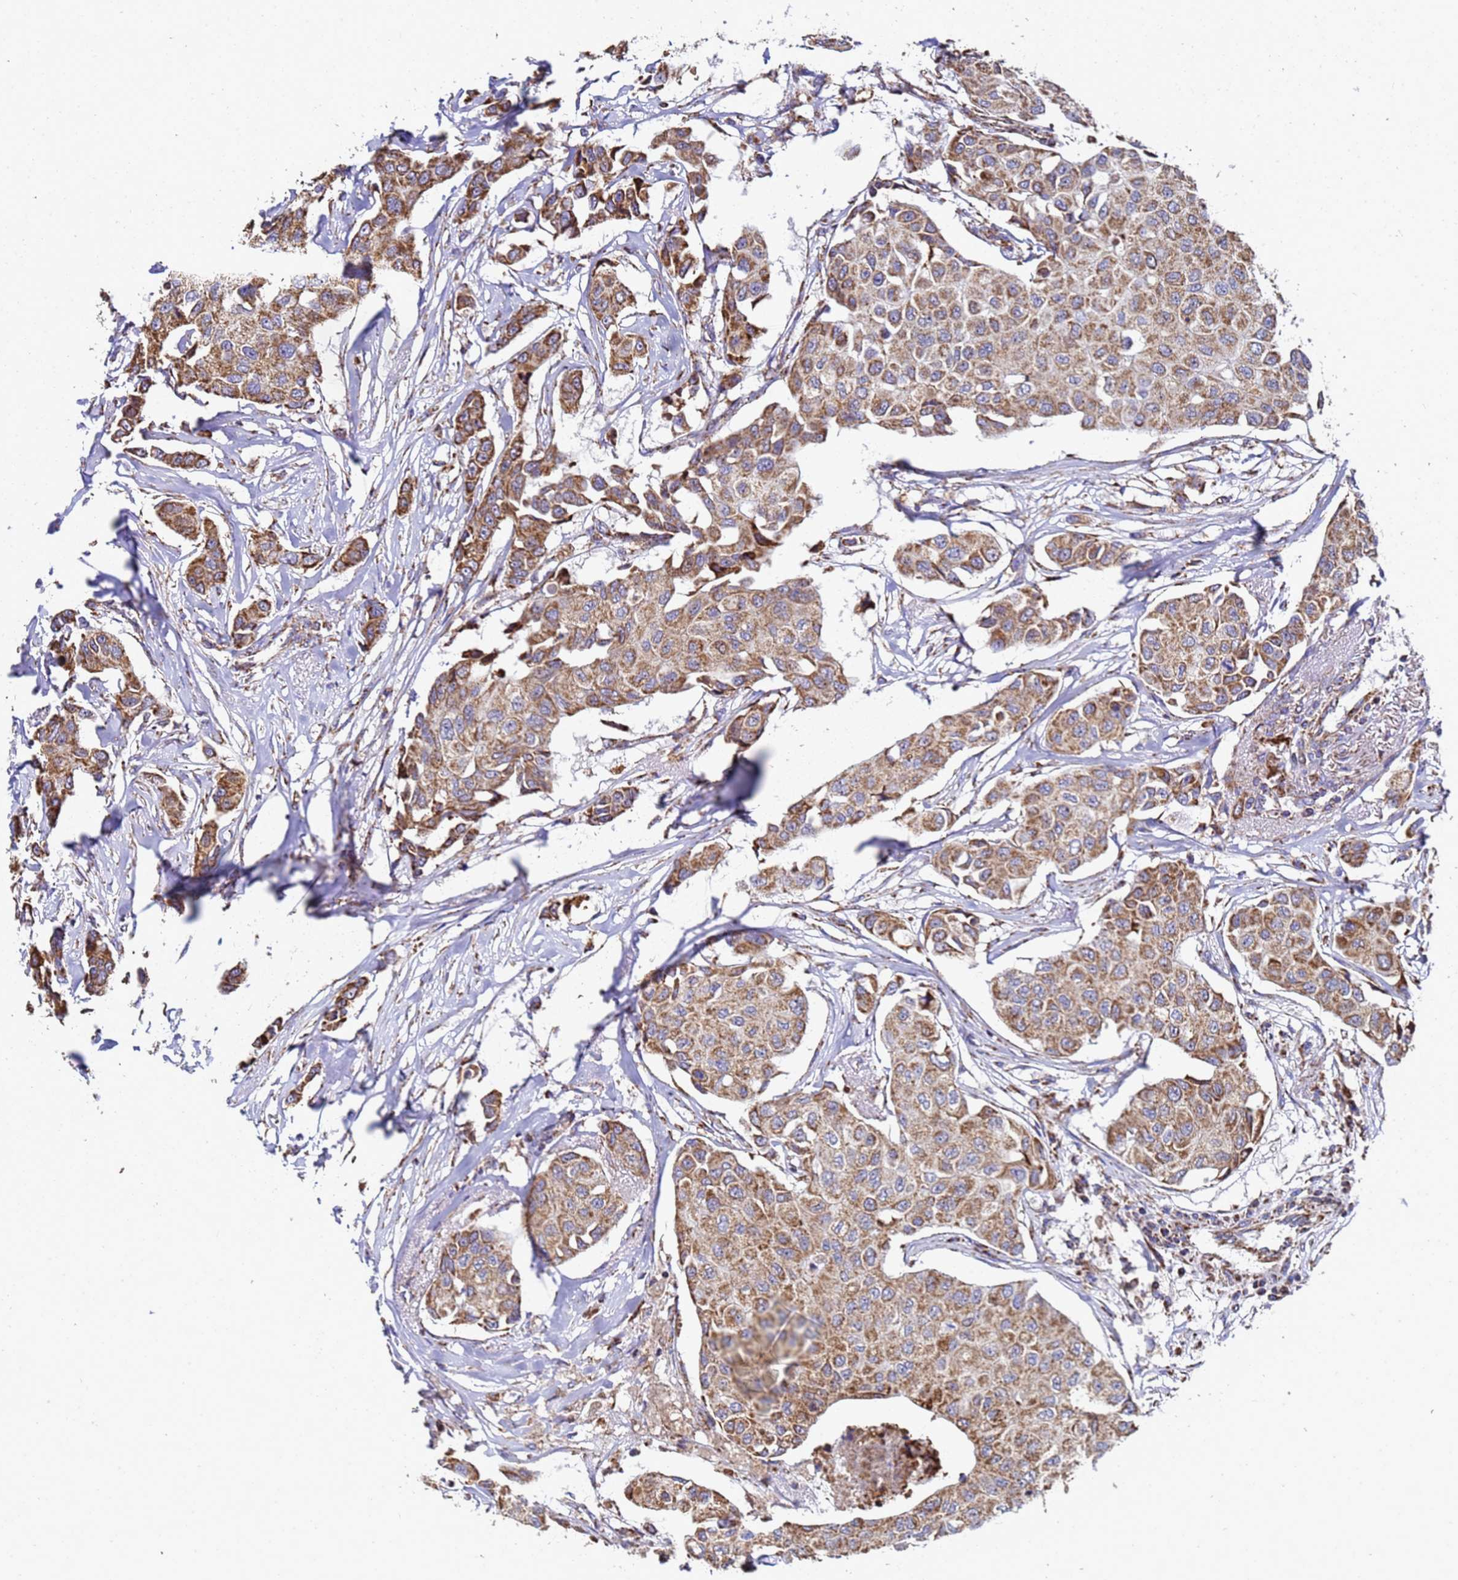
{"staining": {"intensity": "moderate", "quantity": ">75%", "location": "cytoplasmic/membranous"}, "tissue": "breast cancer", "cell_type": "Tumor cells", "image_type": "cancer", "snomed": [{"axis": "morphology", "description": "Duct carcinoma"}, {"axis": "topography", "description": "Breast"}], "caption": "Brown immunohistochemical staining in human breast cancer (invasive ductal carcinoma) exhibits moderate cytoplasmic/membranous staining in approximately >75% of tumor cells. (DAB (3,3'-diaminobenzidine) = brown stain, brightfield microscopy at high magnification).", "gene": "MRPS12", "patient": {"sex": "female", "age": 80}}